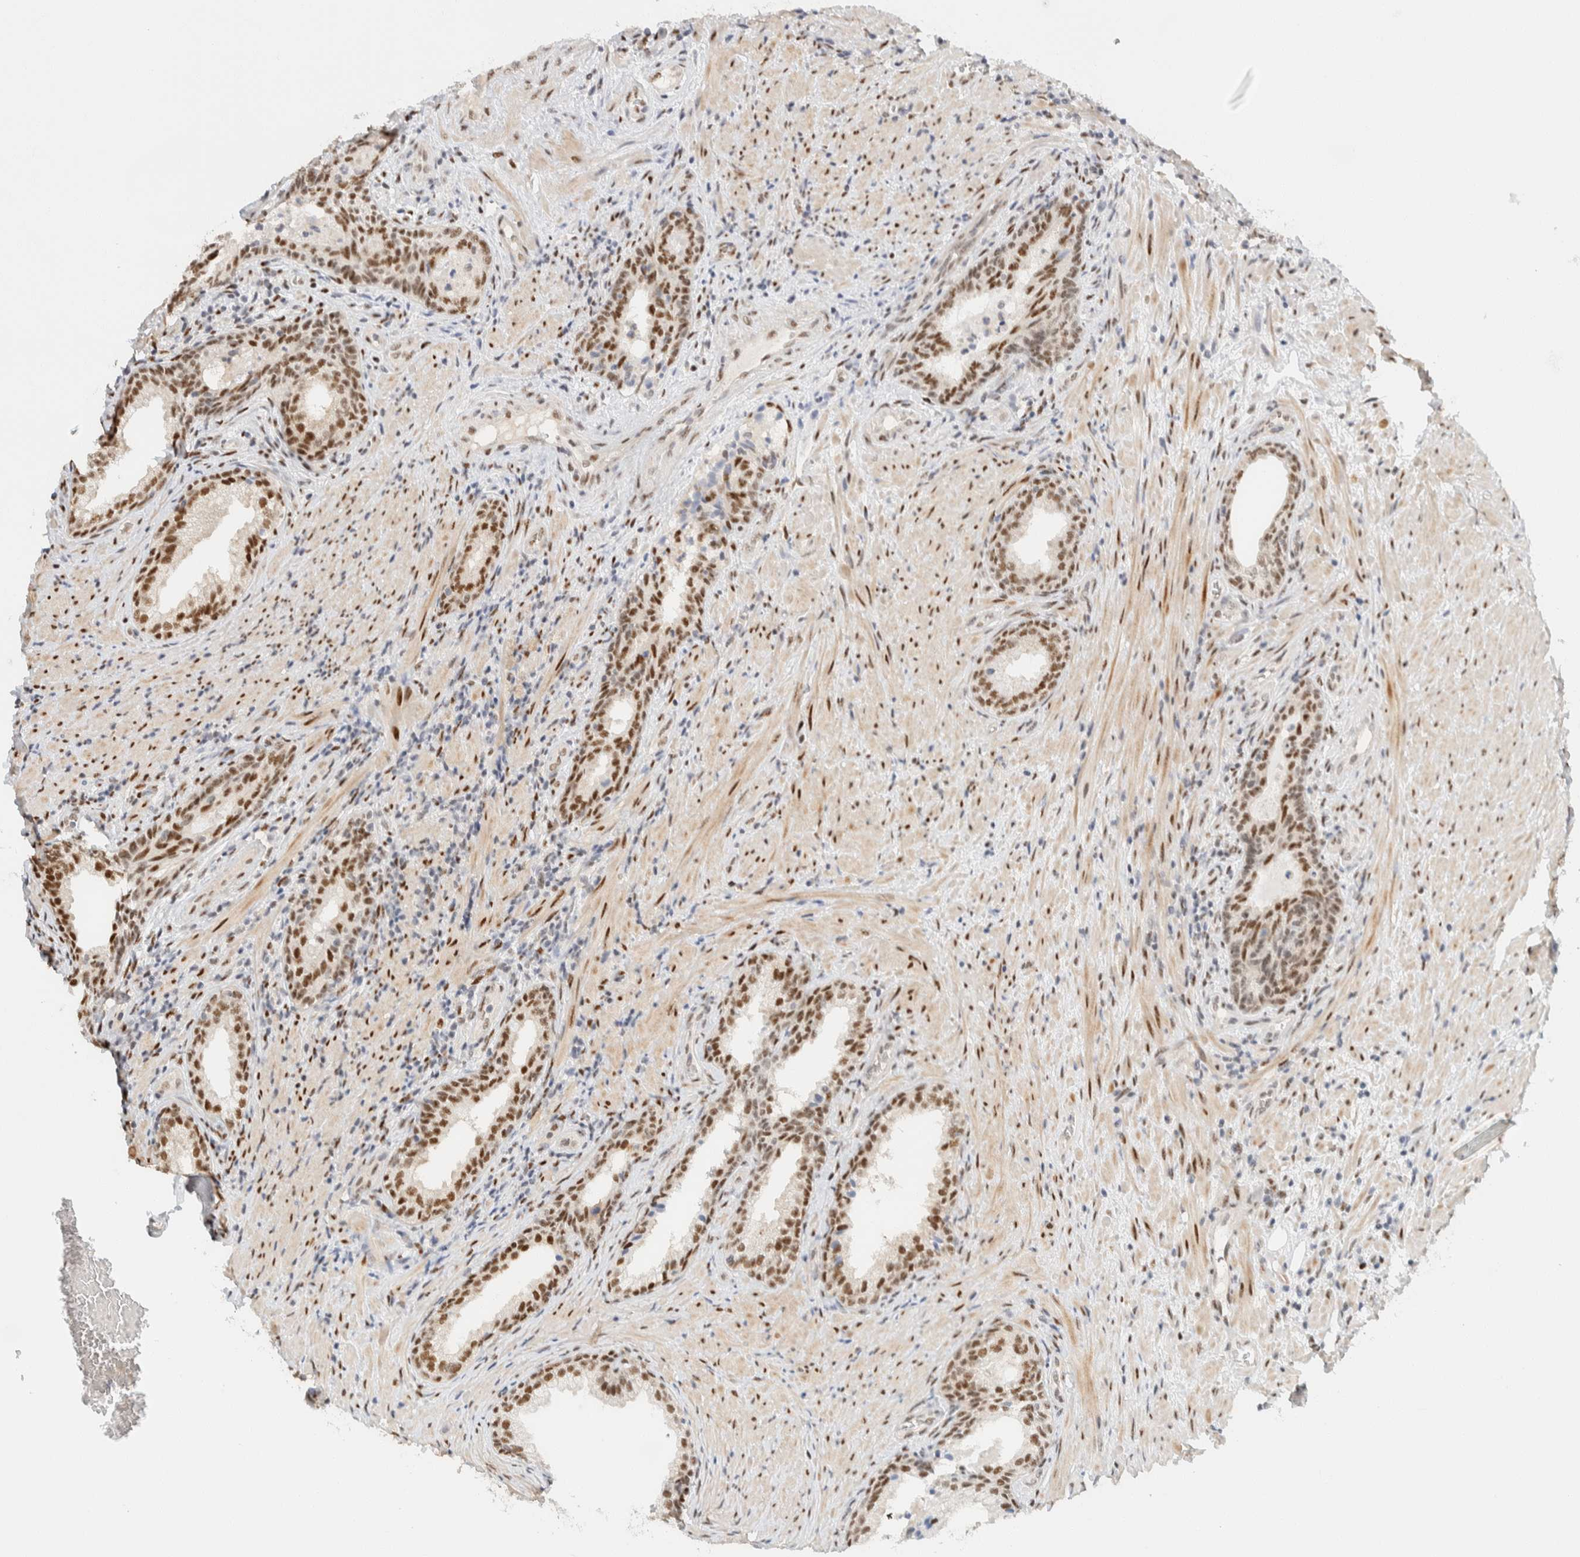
{"staining": {"intensity": "strong", "quantity": ">75%", "location": "nuclear"}, "tissue": "prostate", "cell_type": "Glandular cells", "image_type": "normal", "snomed": [{"axis": "morphology", "description": "Normal tissue, NOS"}, {"axis": "topography", "description": "Prostate"}], "caption": "Immunohistochemical staining of normal human prostate demonstrates >75% levels of strong nuclear protein staining in about >75% of glandular cells.", "gene": "ZNF683", "patient": {"sex": "male", "age": 76}}